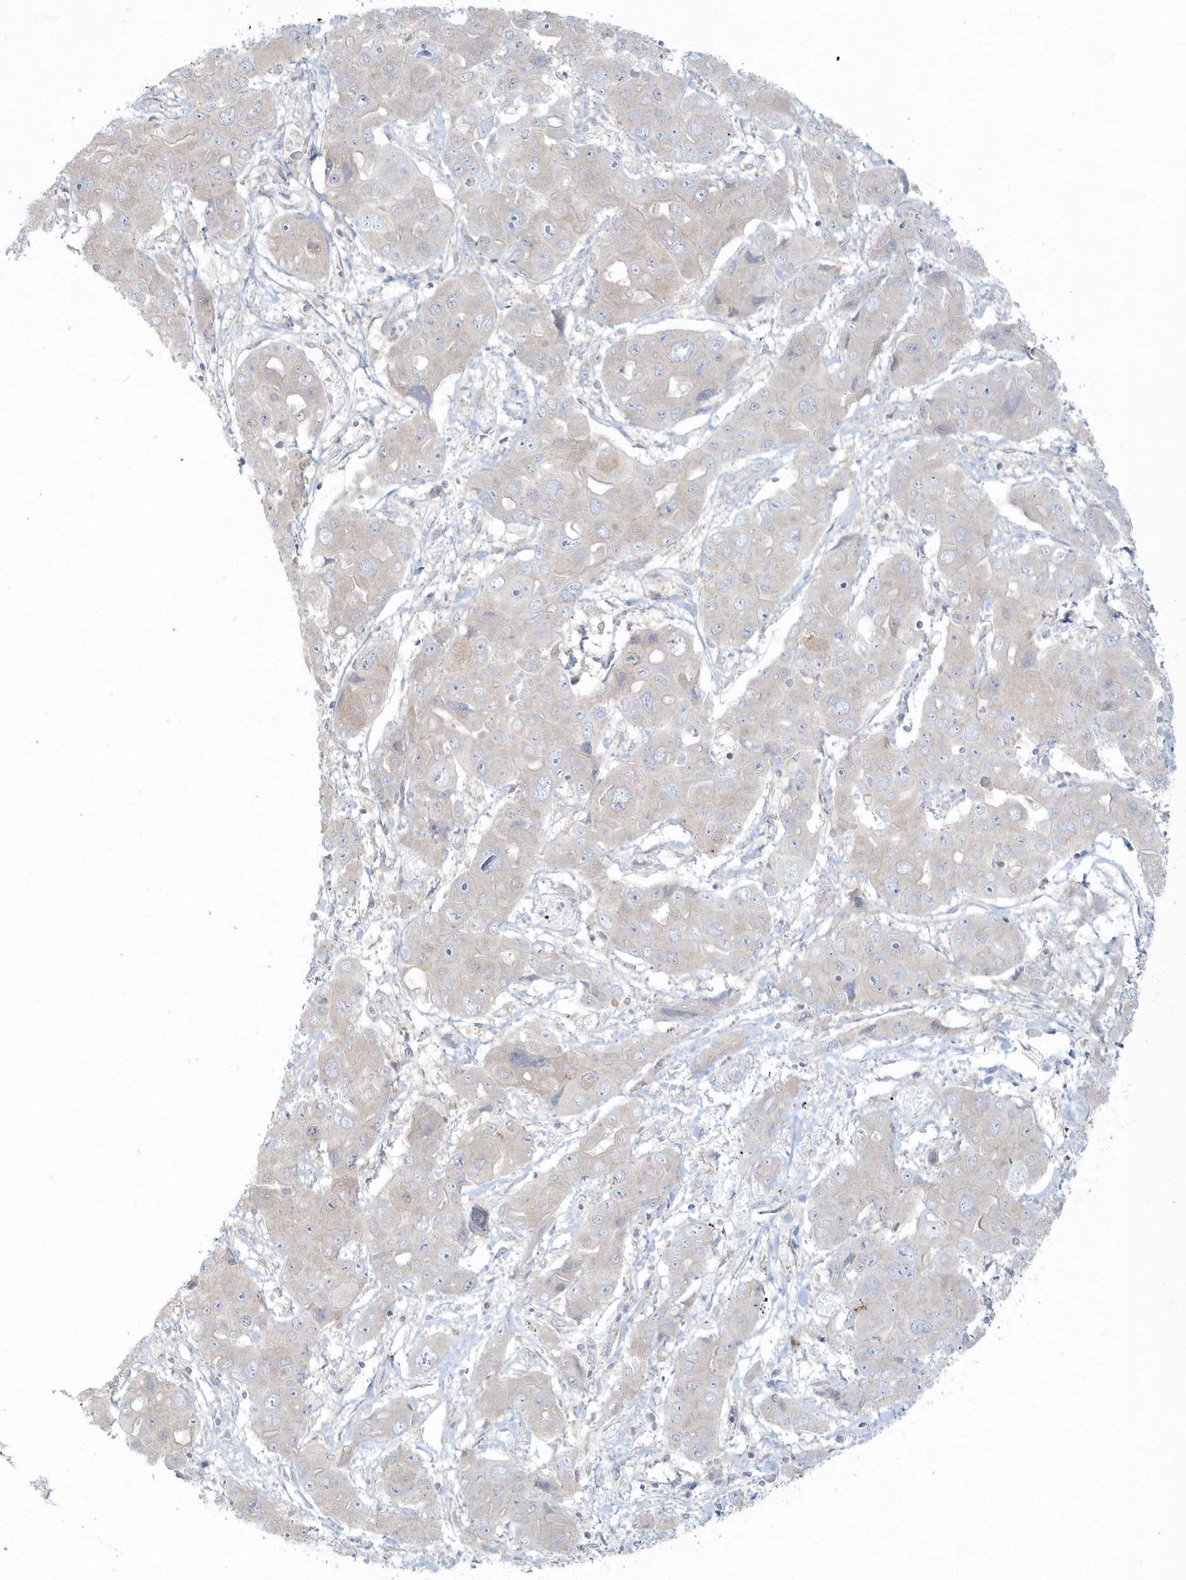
{"staining": {"intensity": "negative", "quantity": "none", "location": "none"}, "tissue": "liver cancer", "cell_type": "Tumor cells", "image_type": "cancer", "snomed": [{"axis": "morphology", "description": "Cholangiocarcinoma"}, {"axis": "topography", "description": "Liver"}], "caption": "A micrograph of human liver cholangiocarcinoma is negative for staining in tumor cells.", "gene": "BLTP3A", "patient": {"sex": "male", "age": 67}}